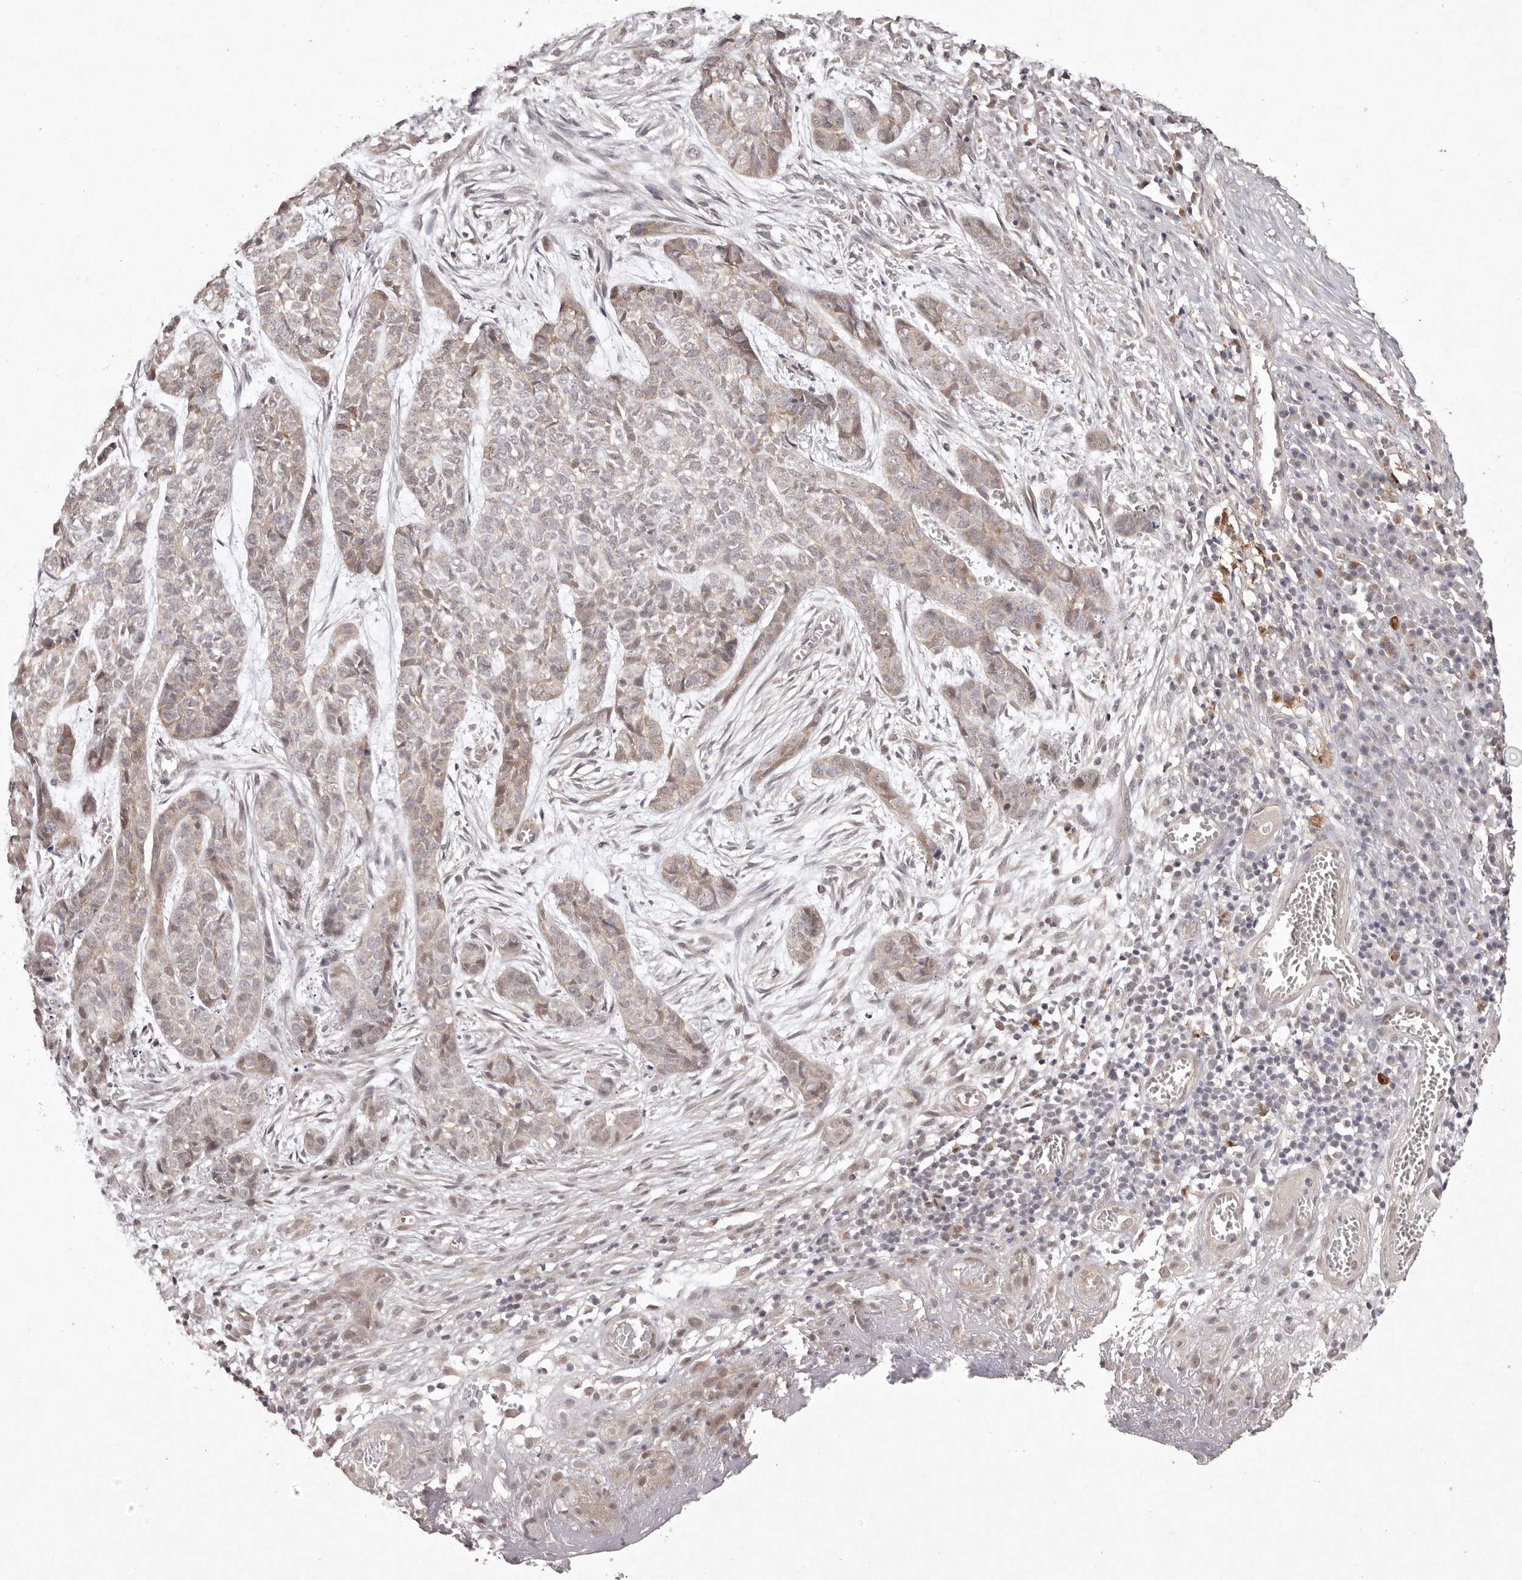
{"staining": {"intensity": "weak", "quantity": "<25%", "location": "cytoplasmic/membranous"}, "tissue": "skin cancer", "cell_type": "Tumor cells", "image_type": "cancer", "snomed": [{"axis": "morphology", "description": "Basal cell carcinoma"}, {"axis": "topography", "description": "Skin"}], "caption": "This photomicrograph is of basal cell carcinoma (skin) stained with immunohistochemistry (IHC) to label a protein in brown with the nuclei are counter-stained blue. There is no positivity in tumor cells.", "gene": "BUD31", "patient": {"sex": "female", "age": 64}}